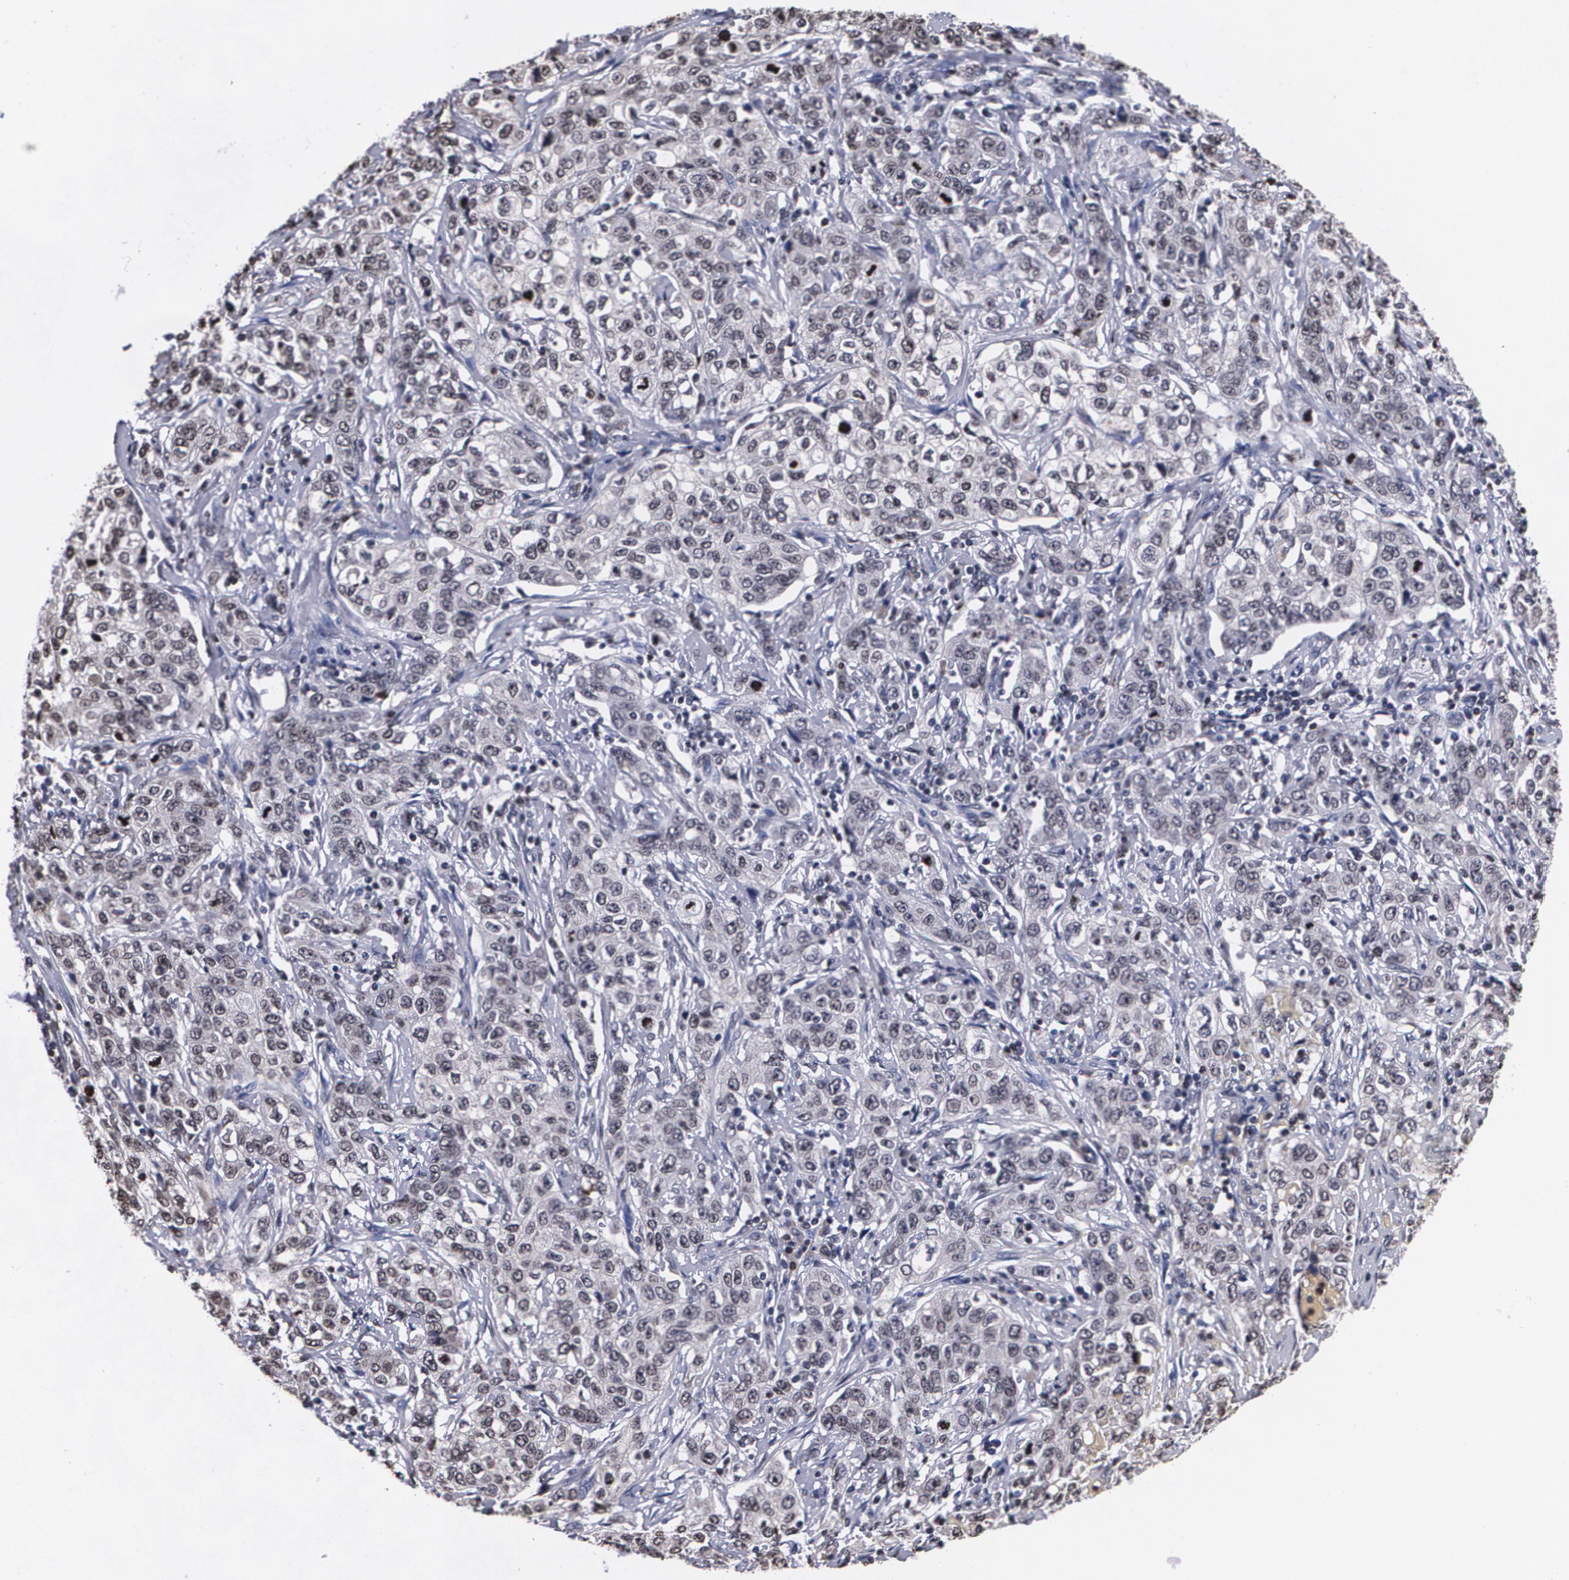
{"staining": {"intensity": "negative", "quantity": "none", "location": "none"}, "tissue": "stomach cancer", "cell_type": "Tumor cells", "image_type": "cancer", "snomed": [{"axis": "morphology", "description": "Adenocarcinoma, NOS"}, {"axis": "topography", "description": "Stomach"}], "caption": "An immunohistochemistry micrograph of stomach adenocarcinoma is shown. There is no staining in tumor cells of stomach adenocarcinoma.", "gene": "MVP", "patient": {"sex": "male", "age": 48}}